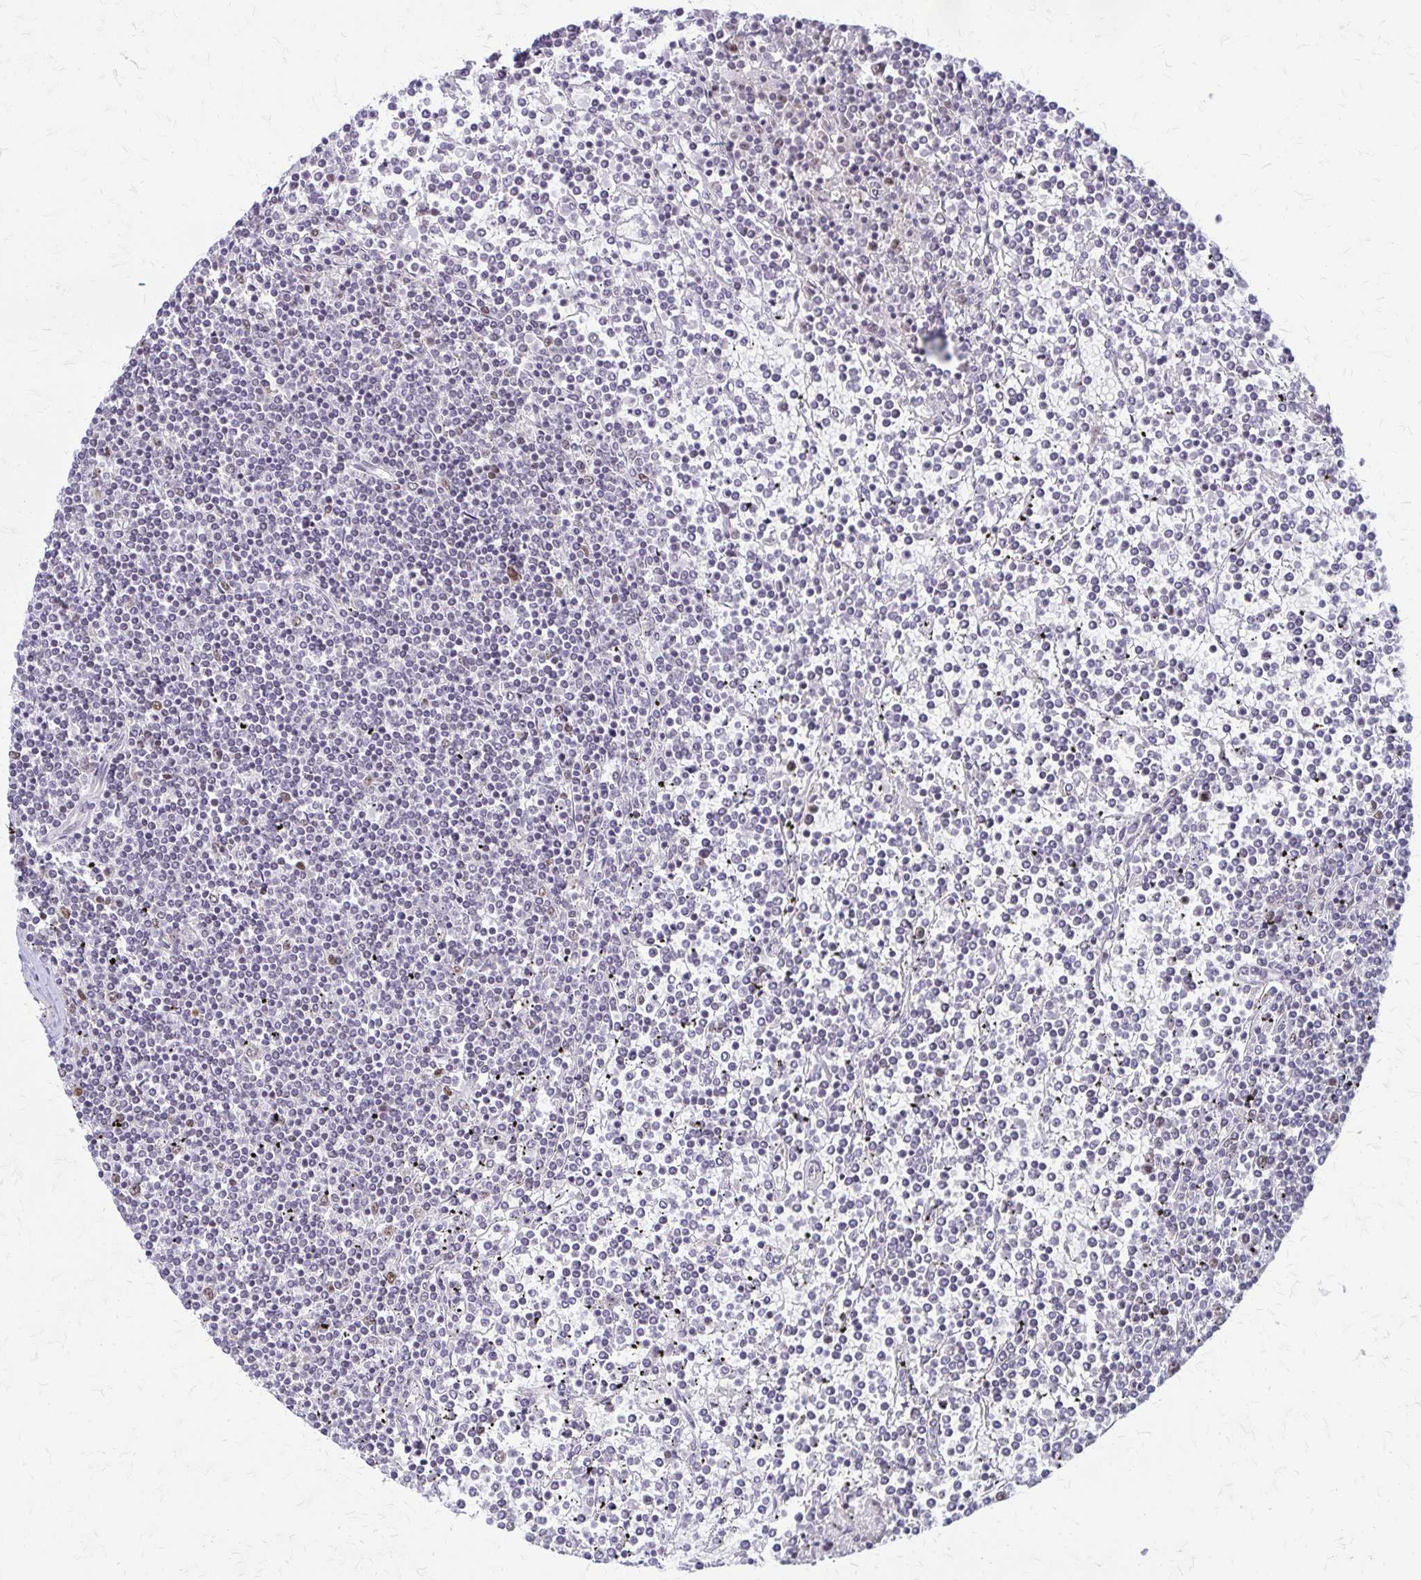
{"staining": {"intensity": "negative", "quantity": "none", "location": "none"}, "tissue": "lymphoma", "cell_type": "Tumor cells", "image_type": "cancer", "snomed": [{"axis": "morphology", "description": "Malignant lymphoma, non-Hodgkin's type, Low grade"}, {"axis": "topography", "description": "Spleen"}], "caption": "Tumor cells are negative for protein expression in human lymphoma.", "gene": "EED", "patient": {"sex": "female", "age": 19}}